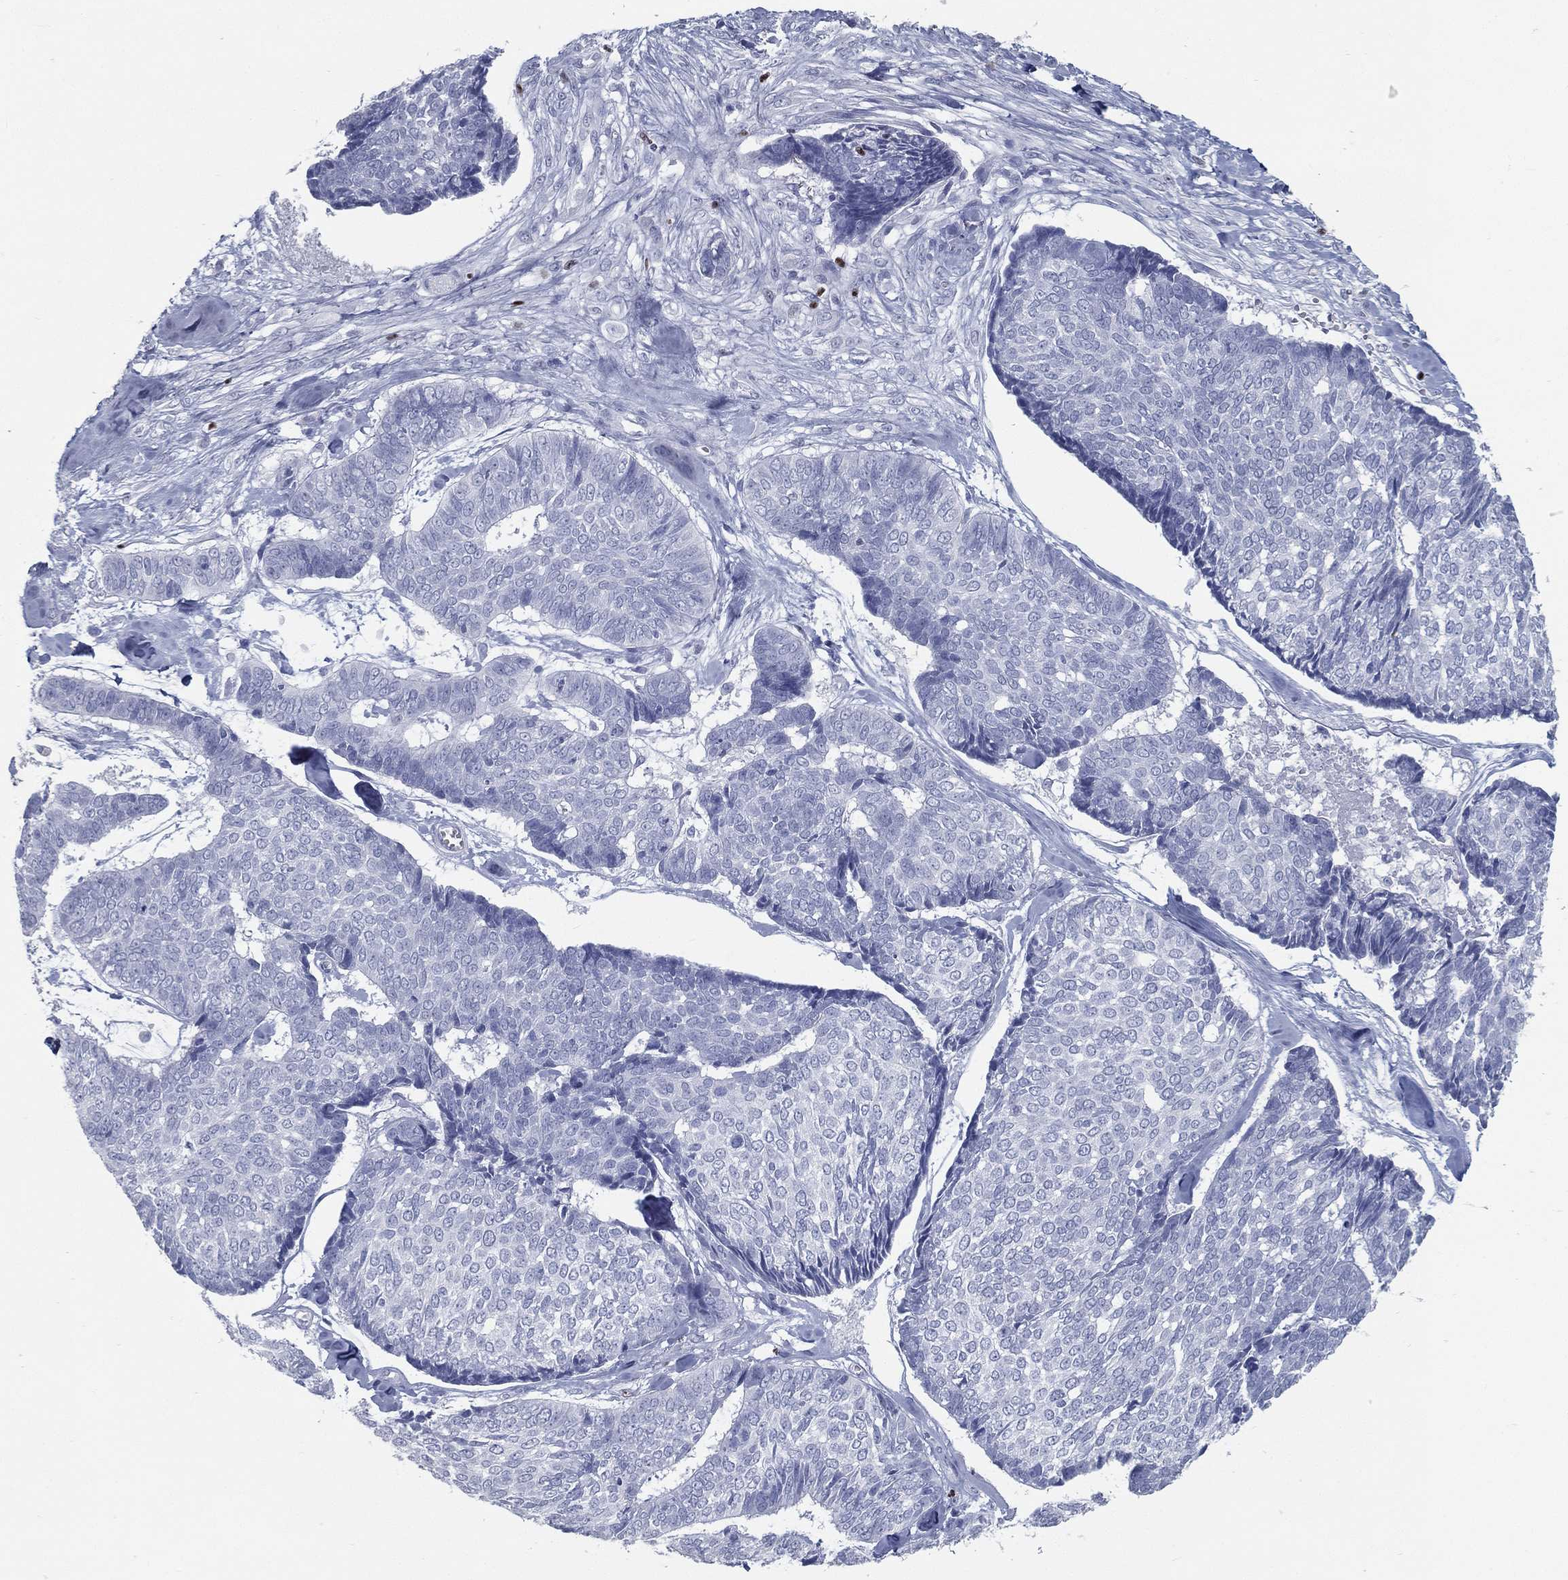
{"staining": {"intensity": "negative", "quantity": "none", "location": "none"}, "tissue": "skin cancer", "cell_type": "Tumor cells", "image_type": "cancer", "snomed": [{"axis": "morphology", "description": "Basal cell carcinoma"}, {"axis": "topography", "description": "Skin"}], "caption": "High magnification brightfield microscopy of skin cancer stained with DAB (brown) and counterstained with hematoxylin (blue): tumor cells show no significant staining.", "gene": "PYHIN1", "patient": {"sex": "male", "age": 86}}